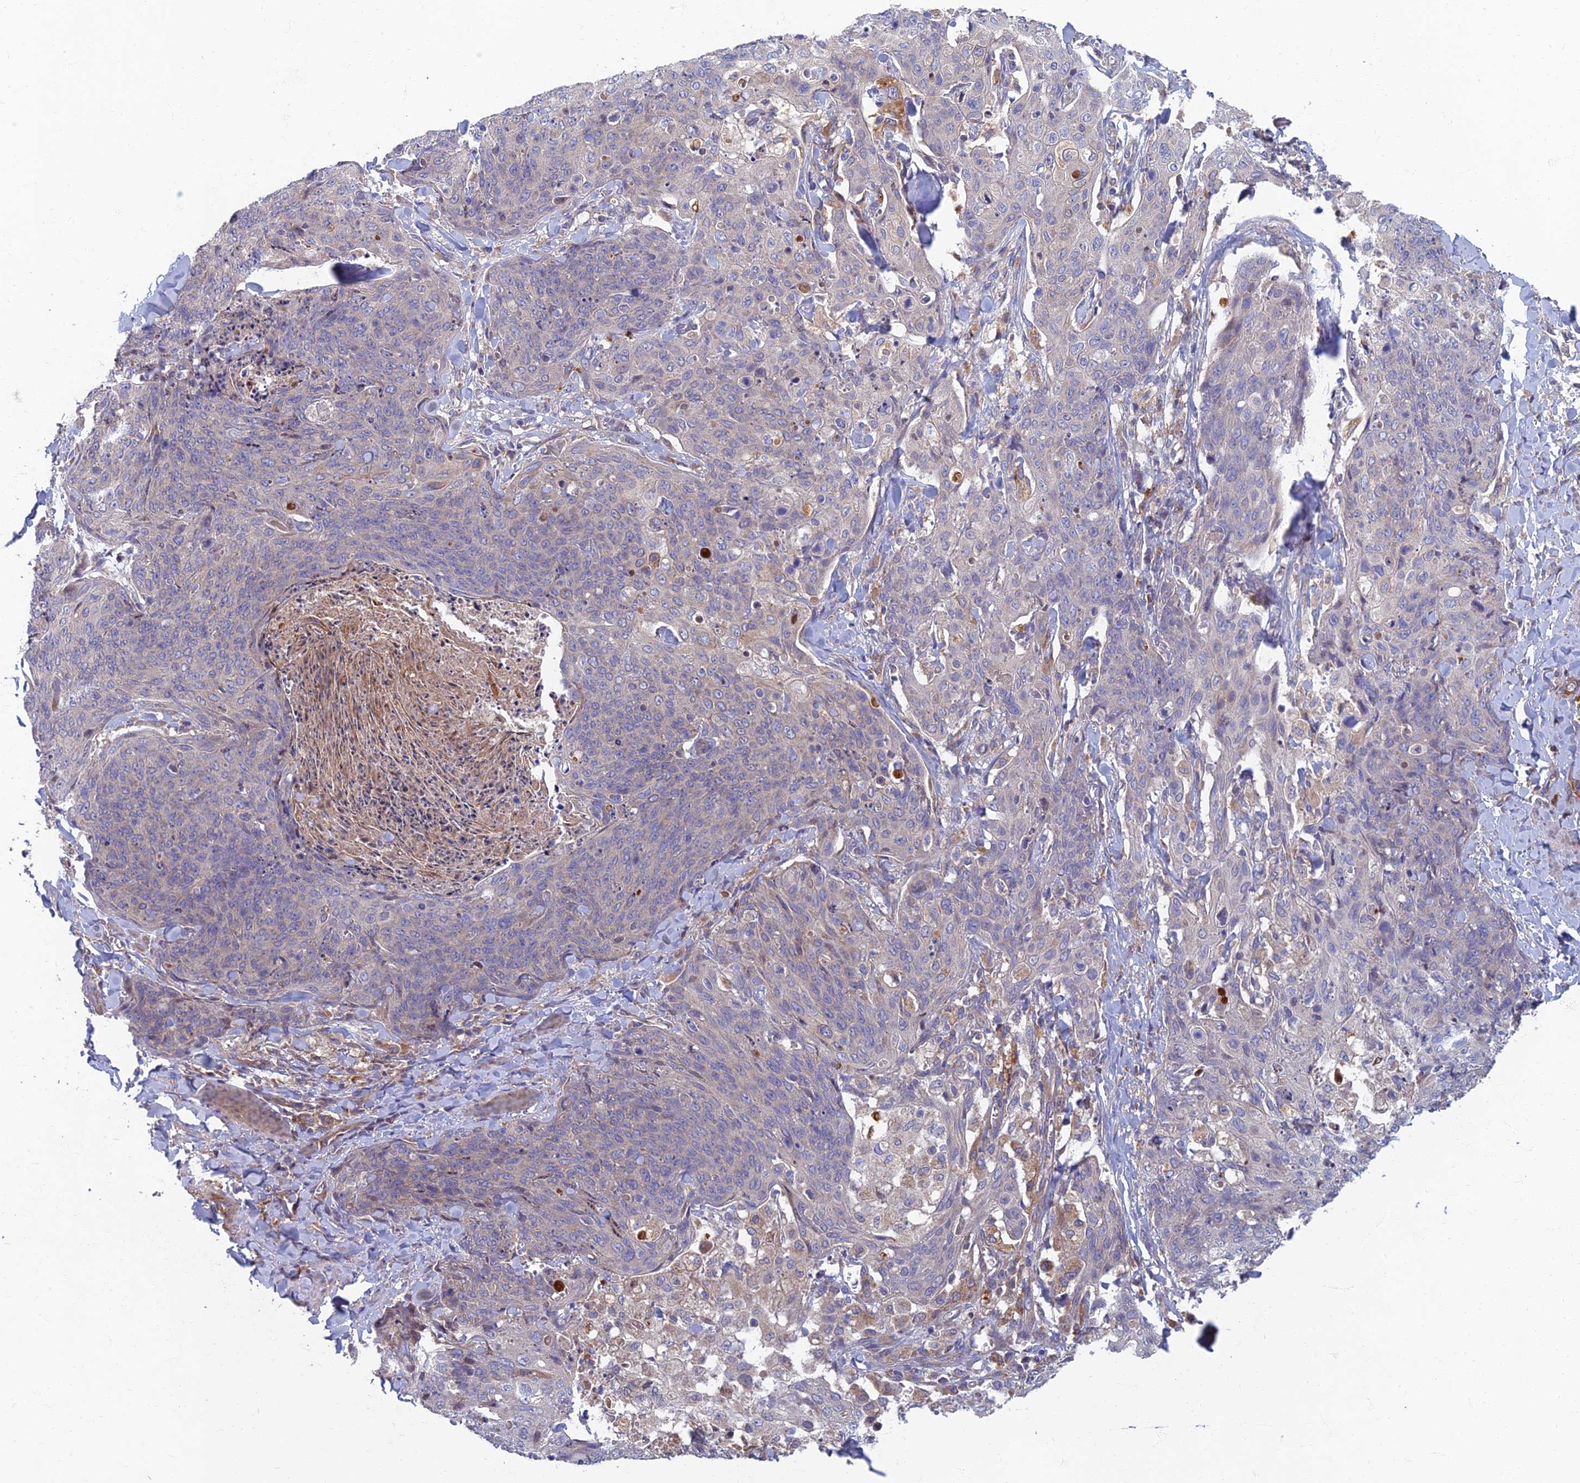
{"staining": {"intensity": "negative", "quantity": "none", "location": "none"}, "tissue": "skin cancer", "cell_type": "Tumor cells", "image_type": "cancer", "snomed": [{"axis": "morphology", "description": "Squamous cell carcinoma, NOS"}, {"axis": "topography", "description": "Skin"}, {"axis": "topography", "description": "Vulva"}], "caption": "Photomicrograph shows no protein expression in tumor cells of skin cancer tissue.", "gene": "SOGA1", "patient": {"sex": "female", "age": 85}}